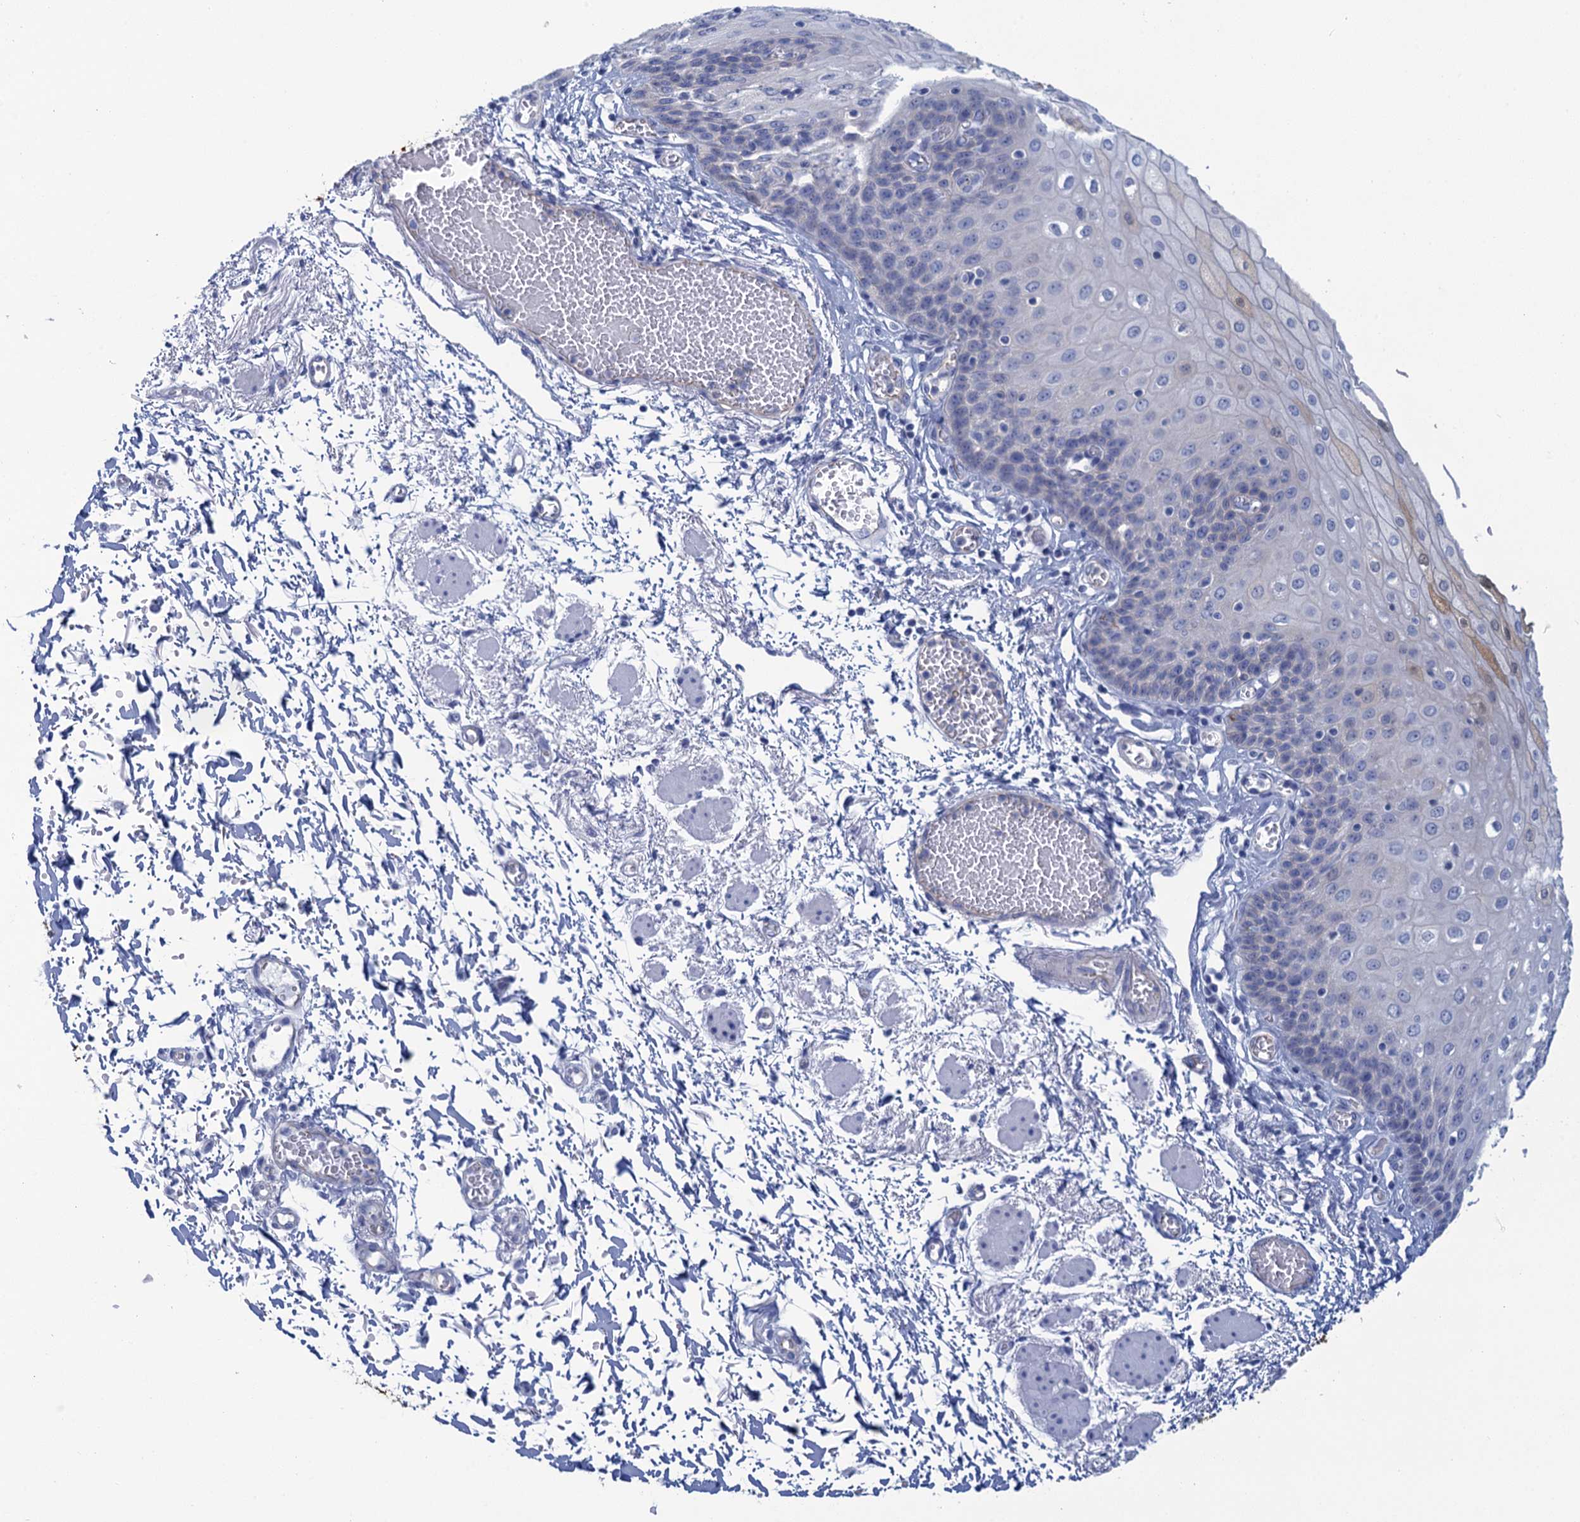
{"staining": {"intensity": "negative", "quantity": "none", "location": "none"}, "tissue": "esophagus", "cell_type": "Squamous epithelial cells", "image_type": "normal", "snomed": [{"axis": "morphology", "description": "Normal tissue, NOS"}, {"axis": "topography", "description": "Esophagus"}], "caption": "Squamous epithelial cells show no significant positivity in unremarkable esophagus.", "gene": "CALML5", "patient": {"sex": "male", "age": 81}}